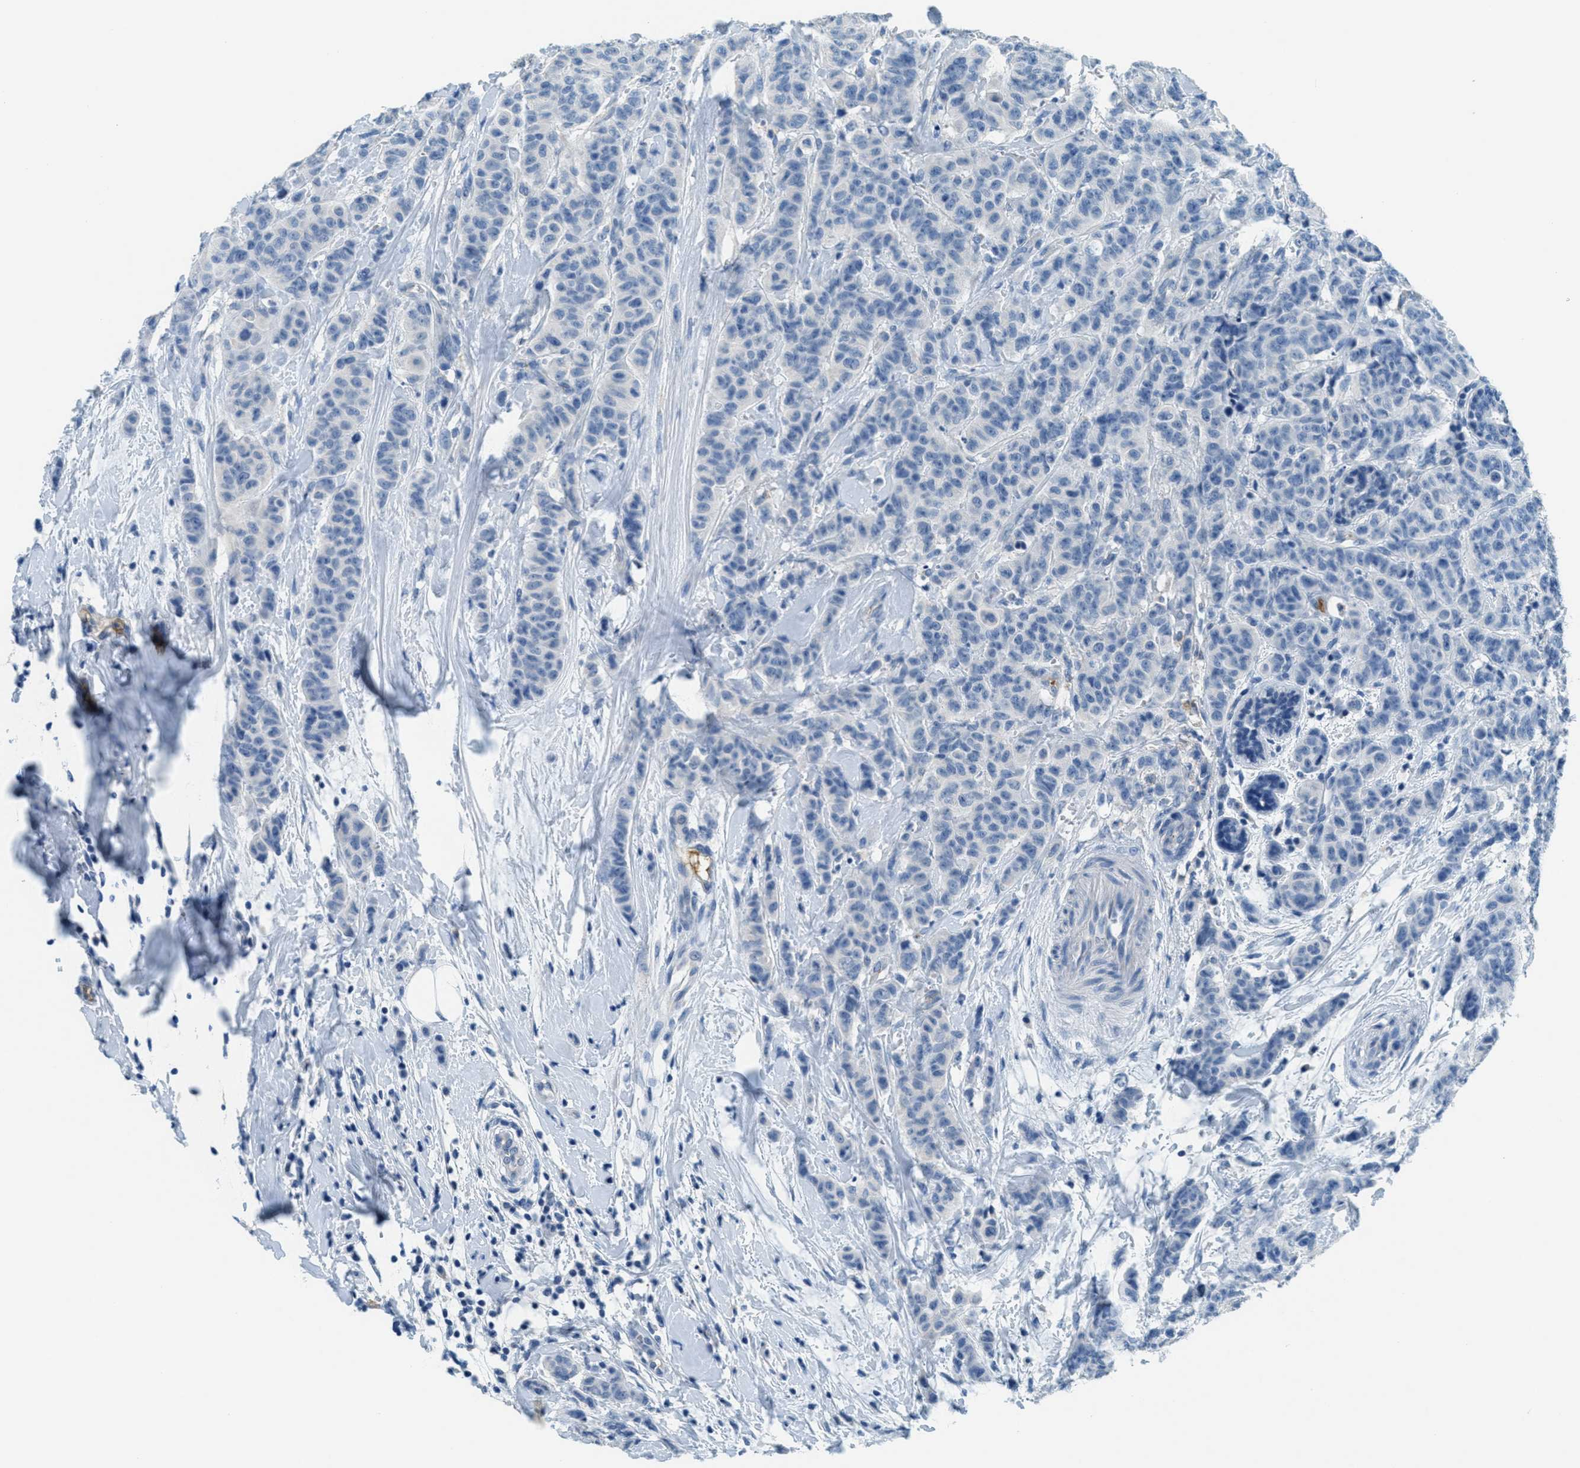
{"staining": {"intensity": "negative", "quantity": "none", "location": "none"}, "tissue": "breast cancer", "cell_type": "Tumor cells", "image_type": "cancer", "snomed": [{"axis": "morphology", "description": "Normal tissue, NOS"}, {"axis": "morphology", "description": "Duct carcinoma"}, {"axis": "topography", "description": "Breast"}], "caption": "Immunohistochemistry (IHC) micrograph of neoplastic tissue: intraductal carcinoma (breast) stained with DAB (3,3'-diaminobenzidine) shows no significant protein positivity in tumor cells.", "gene": "A2M", "patient": {"sex": "female", "age": 40}}